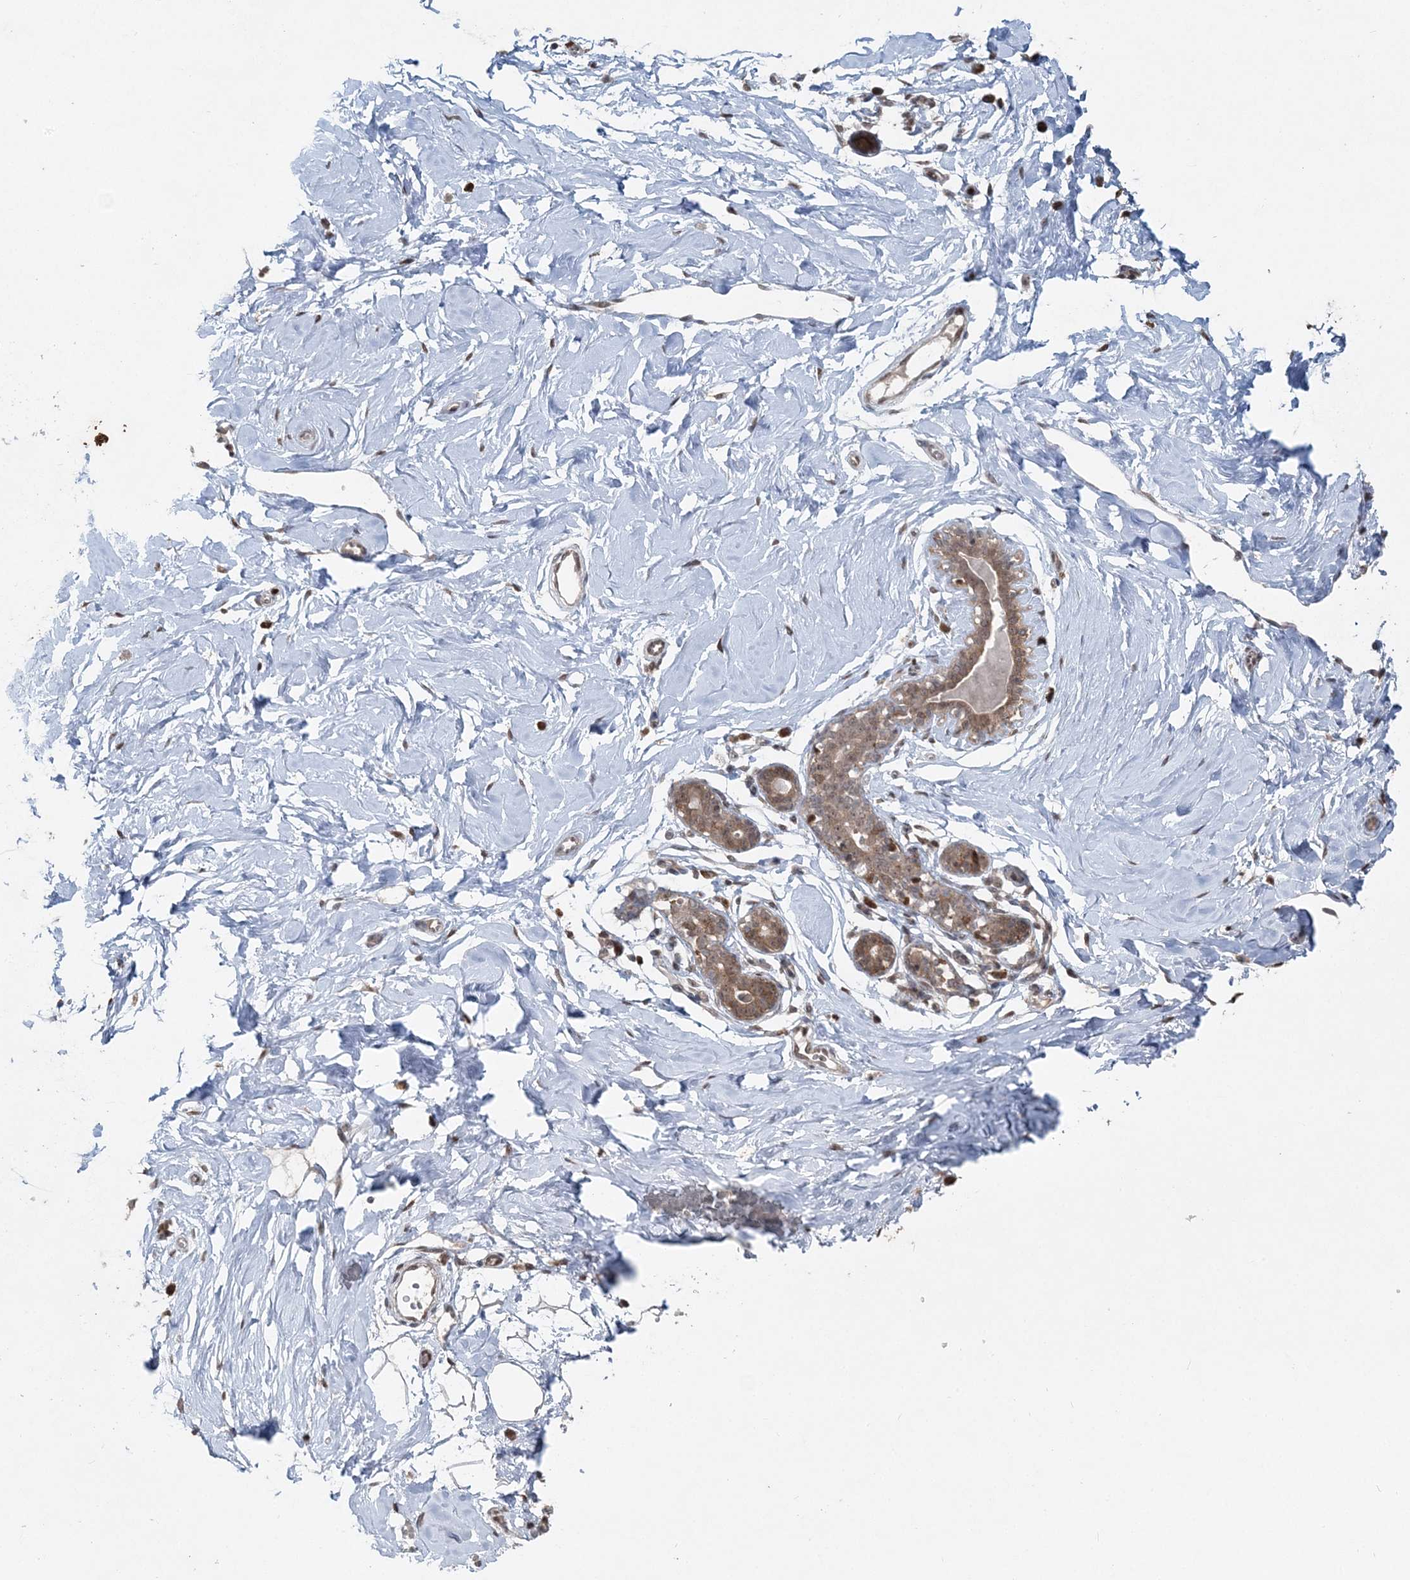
{"staining": {"intensity": "negative", "quantity": "none", "location": "none"}, "tissue": "breast", "cell_type": "Adipocytes", "image_type": "normal", "snomed": [{"axis": "morphology", "description": "Normal tissue, NOS"}, {"axis": "morphology", "description": "Adenoma, NOS"}, {"axis": "topography", "description": "Breast"}], "caption": "This image is of benign breast stained with immunohistochemistry to label a protein in brown with the nuclei are counter-stained blue. There is no staining in adipocytes.", "gene": "SLU7", "patient": {"sex": "female", "age": 23}}